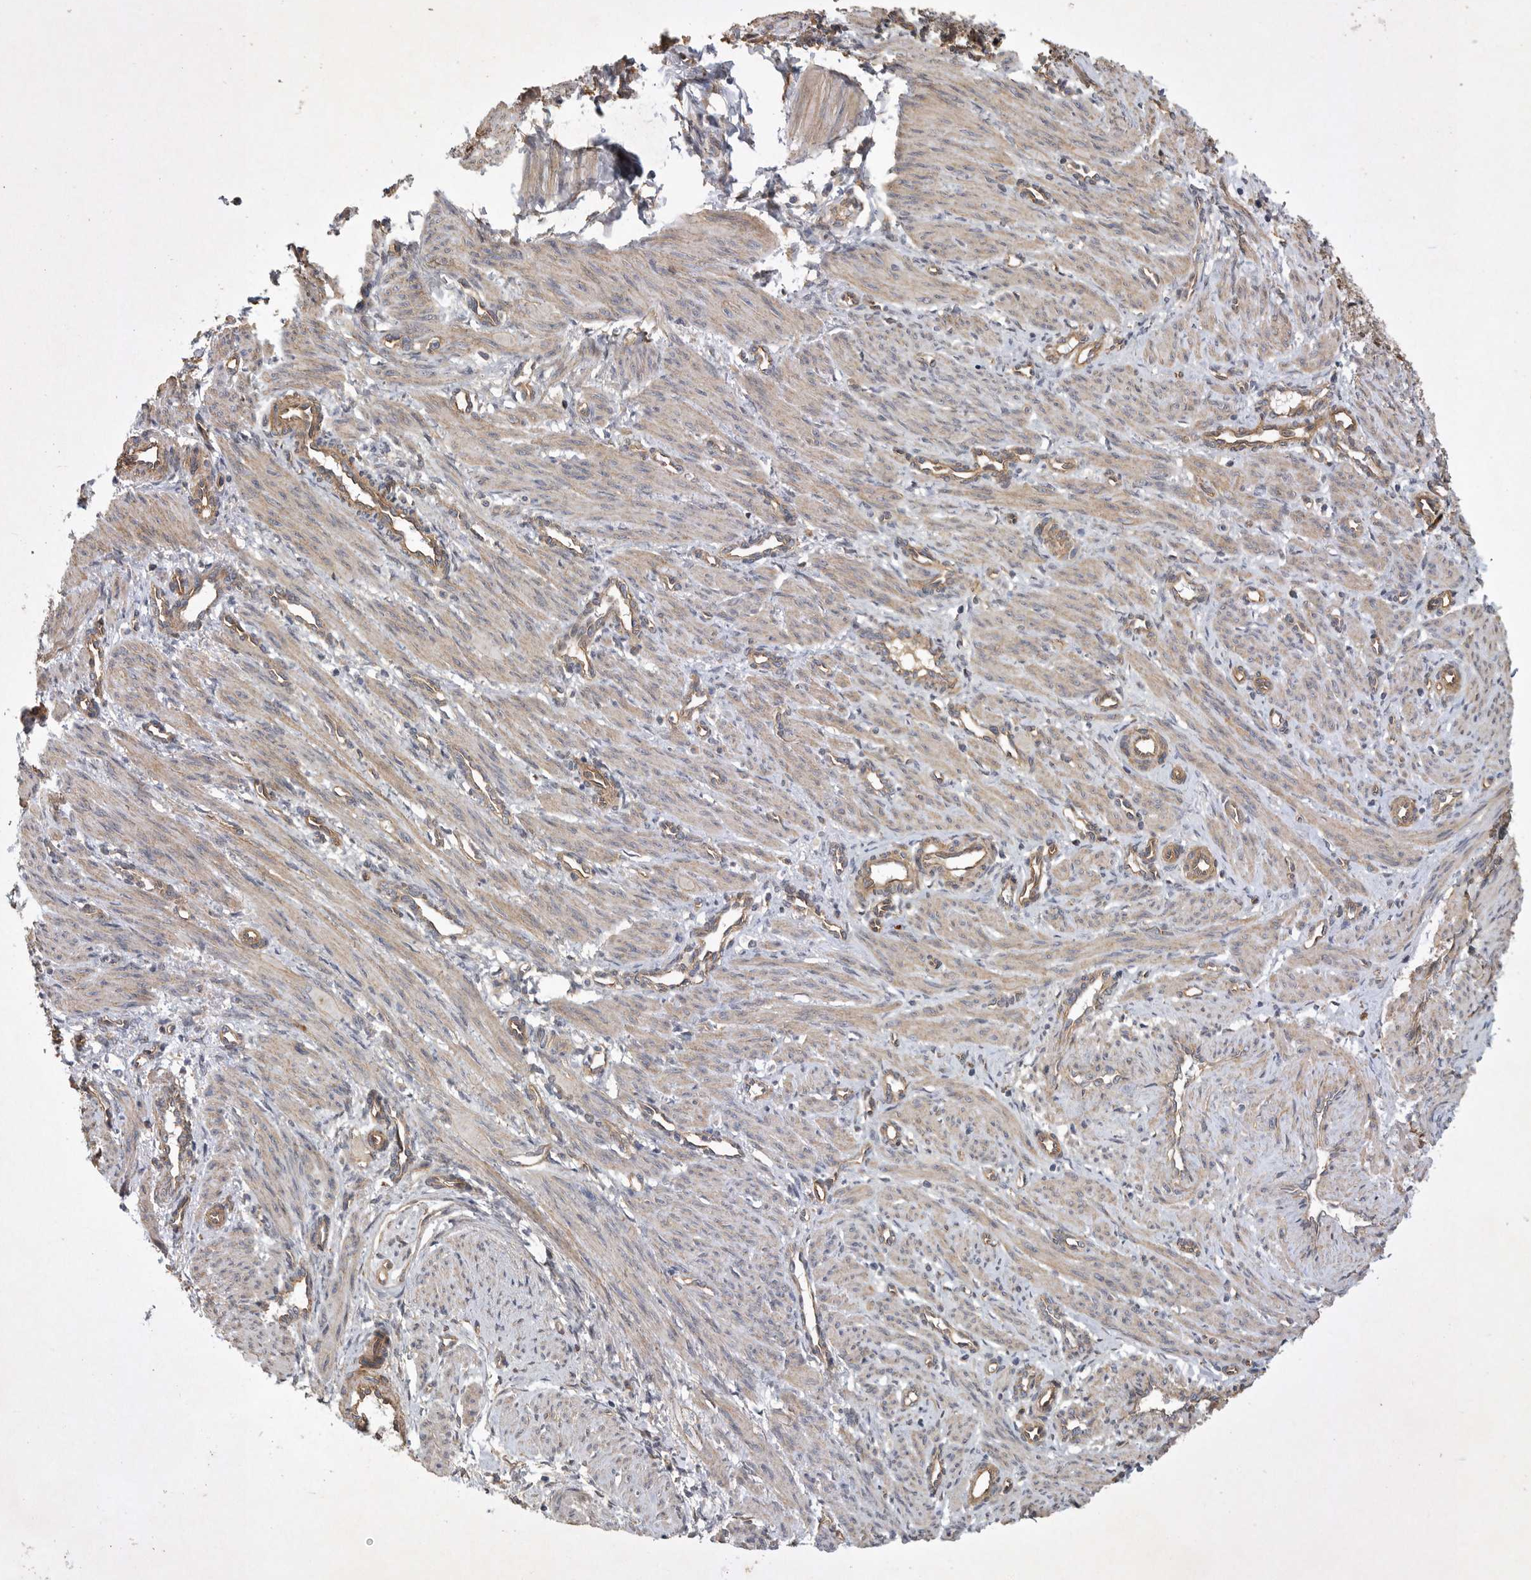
{"staining": {"intensity": "weak", "quantity": "25%-75%", "location": "cytoplasmic/membranous"}, "tissue": "smooth muscle", "cell_type": "Smooth muscle cells", "image_type": "normal", "snomed": [{"axis": "morphology", "description": "Normal tissue, NOS"}, {"axis": "topography", "description": "Endometrium"}], "caption": "Smooth muscle stained with DAB (3,3'-diaminobenzidine) immunohistochemistry reveals low levels of weak cytoplasmic/membranous positivity in approximately 25%-75% of smooth muscle cells.", "gene": "ANKFY1", "patient": {"sex": "female", "age": 33}}